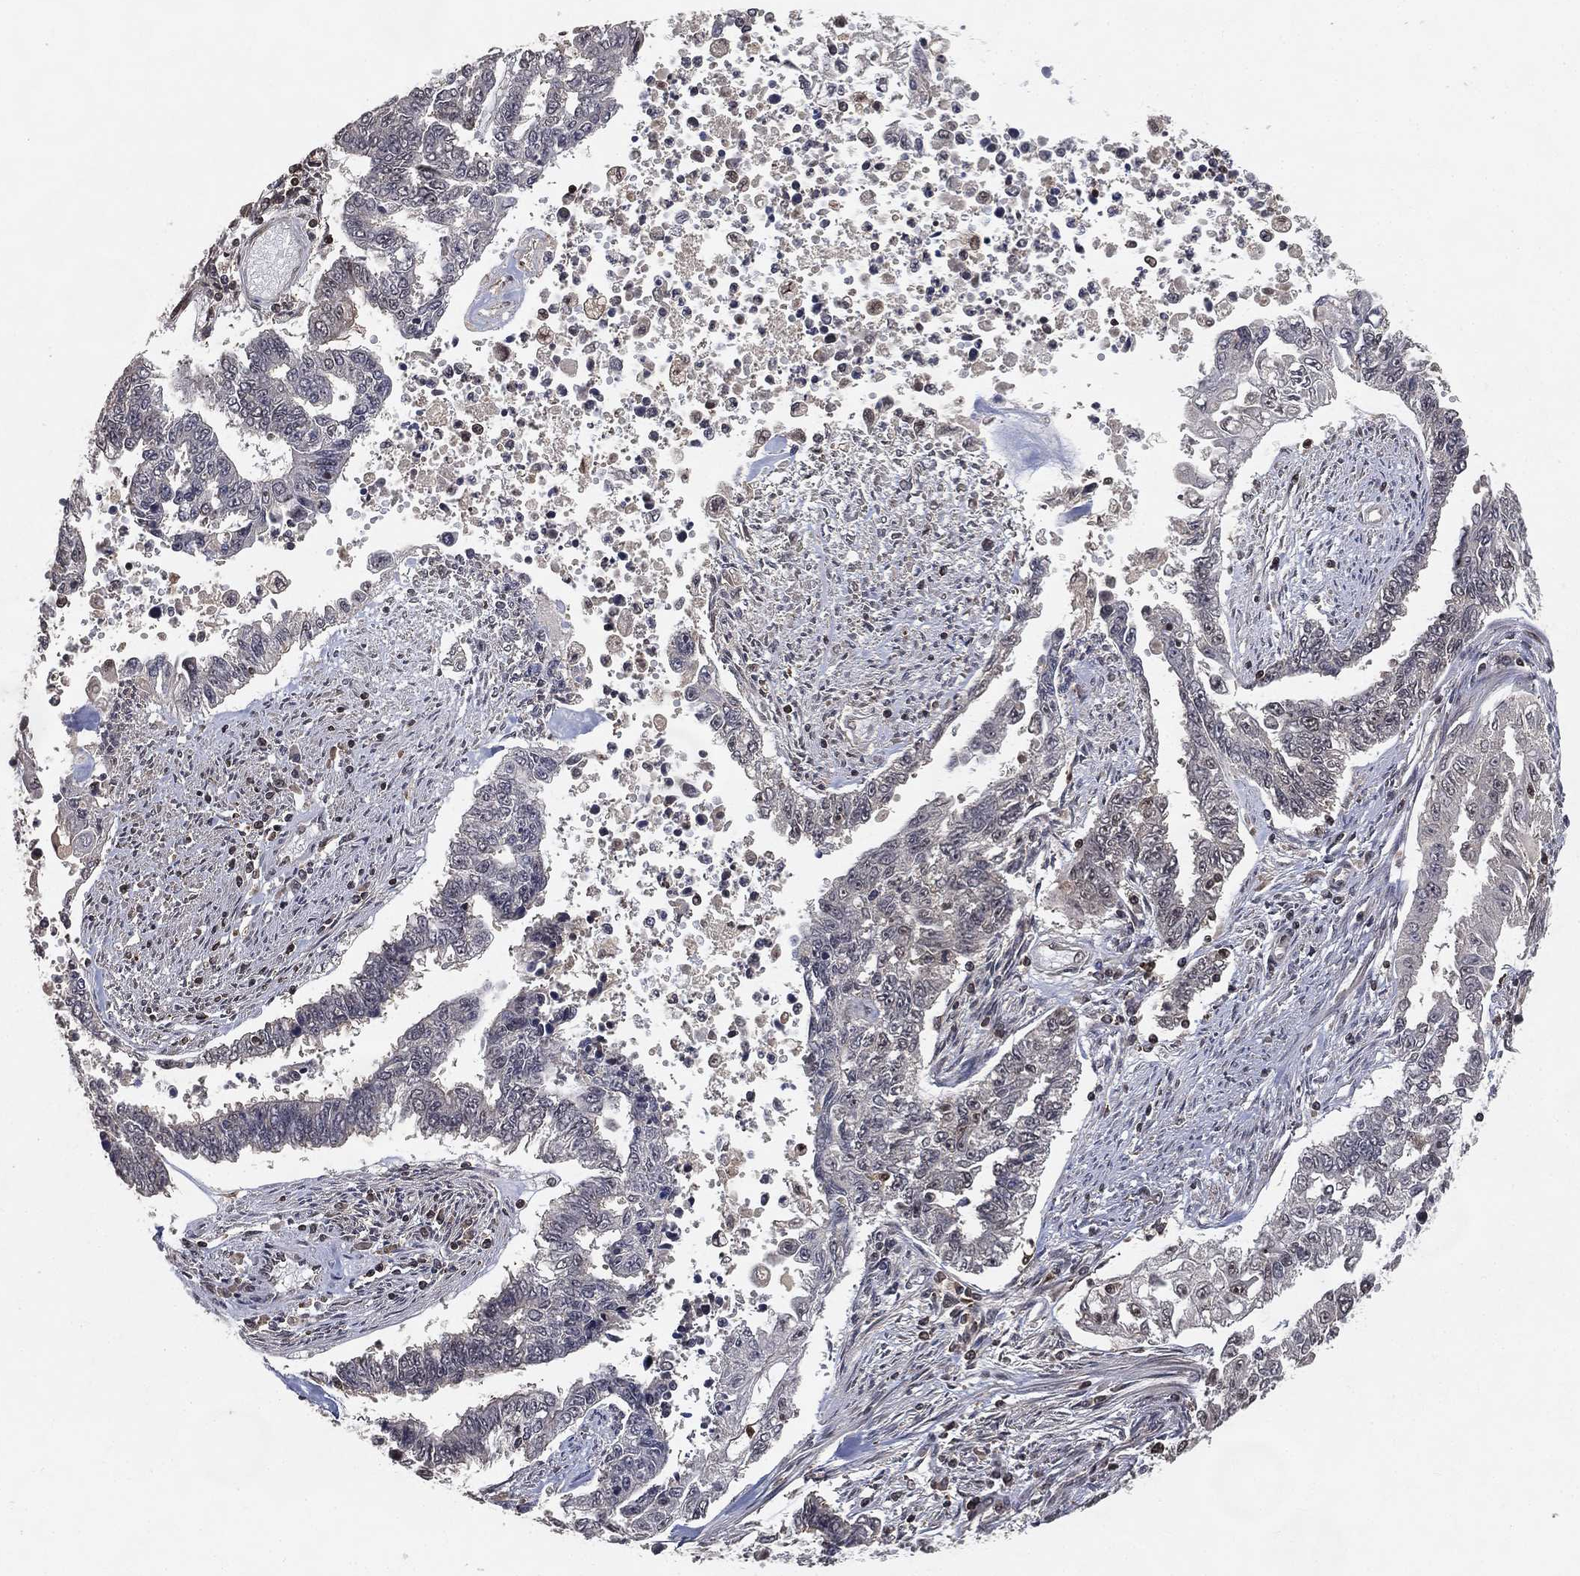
{"staining": {"intensity": "negative", "quantity": "none", "location": "none"}, "tissue": "endometrial cancer", "cell_type": "Tumor cells", "image_type": "cancer", "snomed": [{"axis": "morphology", "description": "Adenocarcinoma, NOS"}, {"axis": "topography", "description": "Uterus"}], "caption": "High power microscopy histopathology image of an immunohistochemistry (IHC) photomicrograph of endometrial cancer, revealing no significant staining in tumor cells.", "gene": "WDR26", "patient": {"sex": "female", "age": 59}}